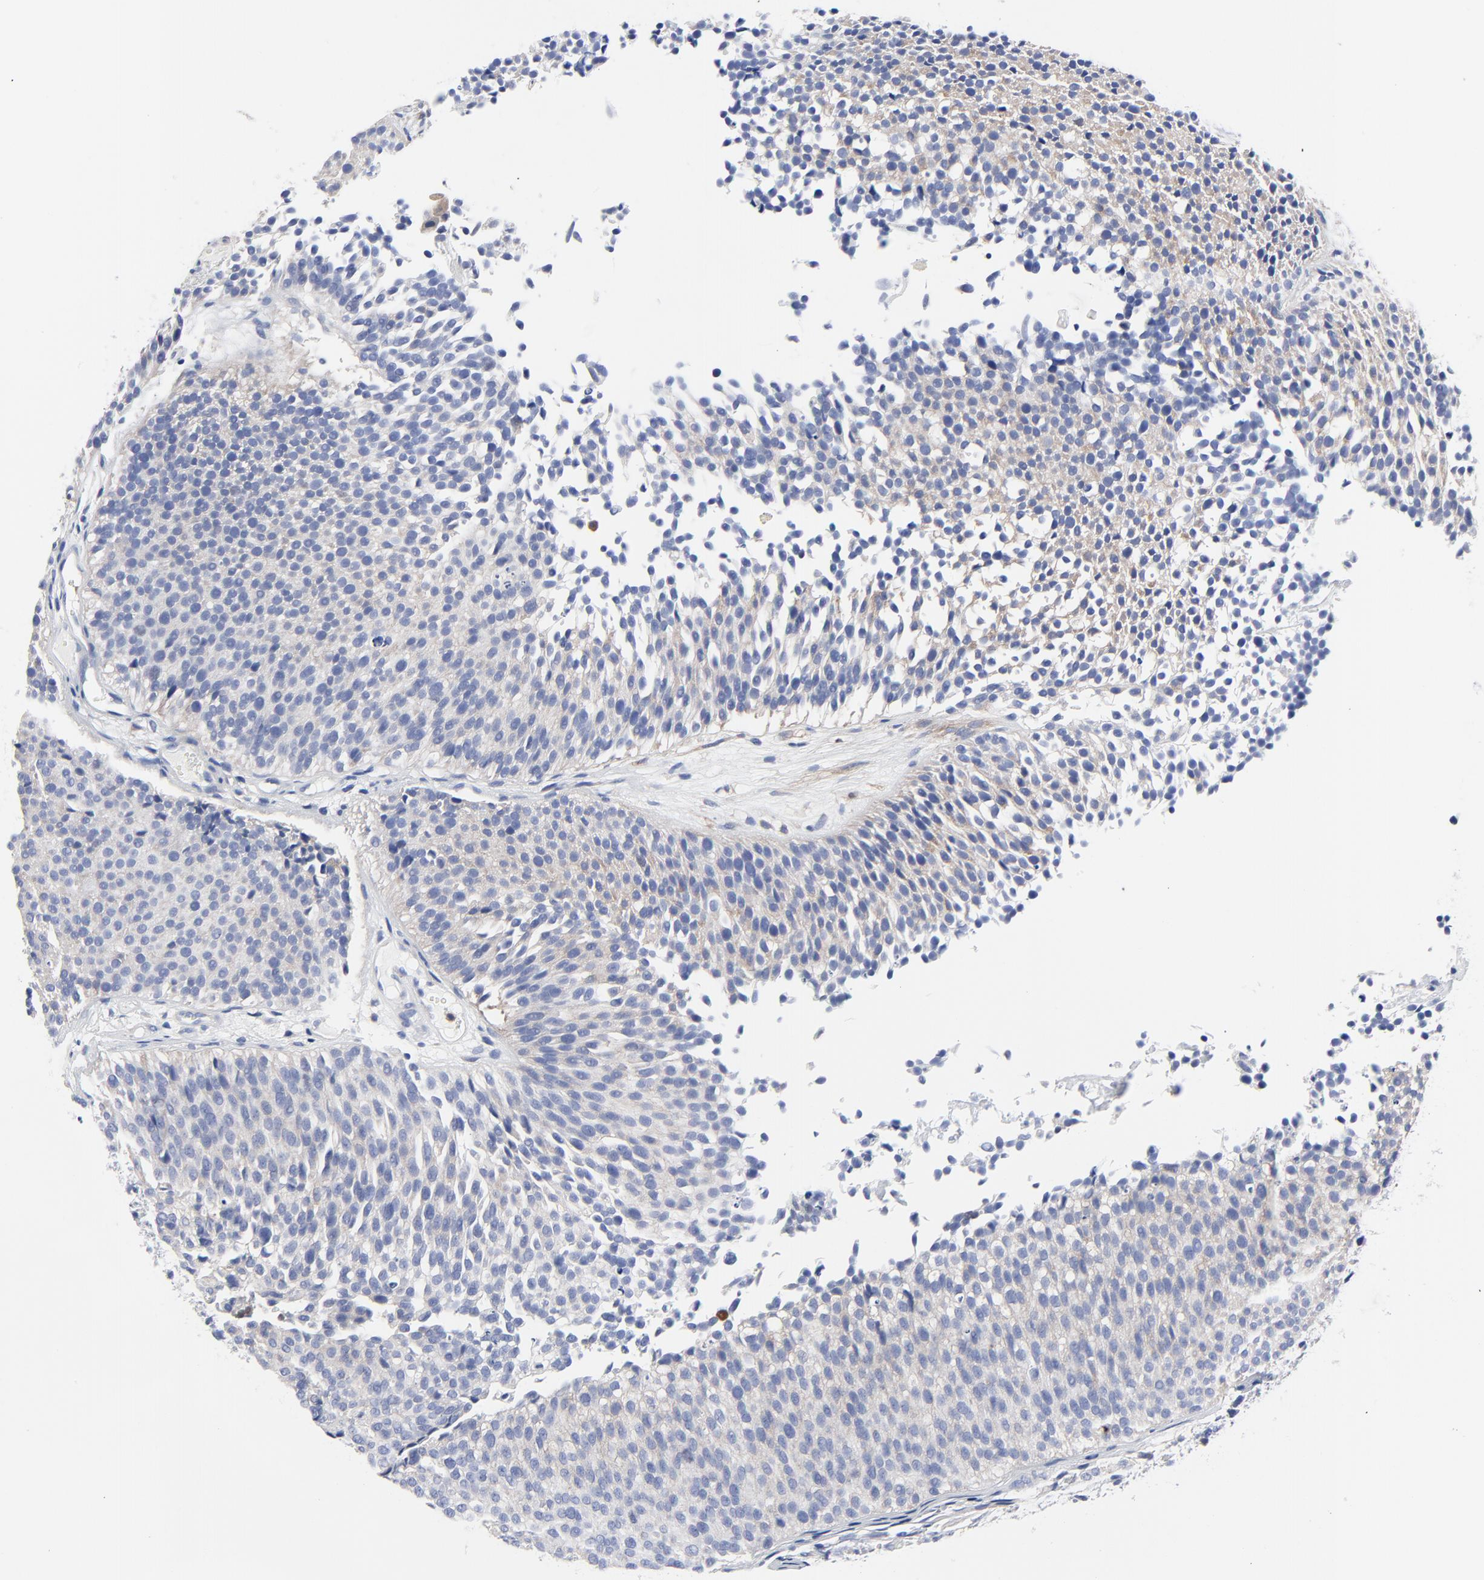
{"staining": {"intensity": "negative", "quantity": "none", "location": "none"}, "tissue": "urothelial cancer", "cell_type": "Tumor cells", "image_type": "cancer", "snomed": [{"axis": "morphology", "description": "Urothelial carcinoma, Low grade"}, {"axis": "topography", "description": "Urinary bladder"}], "caption": "Immunohistochemistry (IHC) micrograph of human urothelial cancer stained for a protein (brown), which exhibits no positivity in tumor cells.", "gene": "STAT2", "patient": {"sex": "male", "age": 85}}